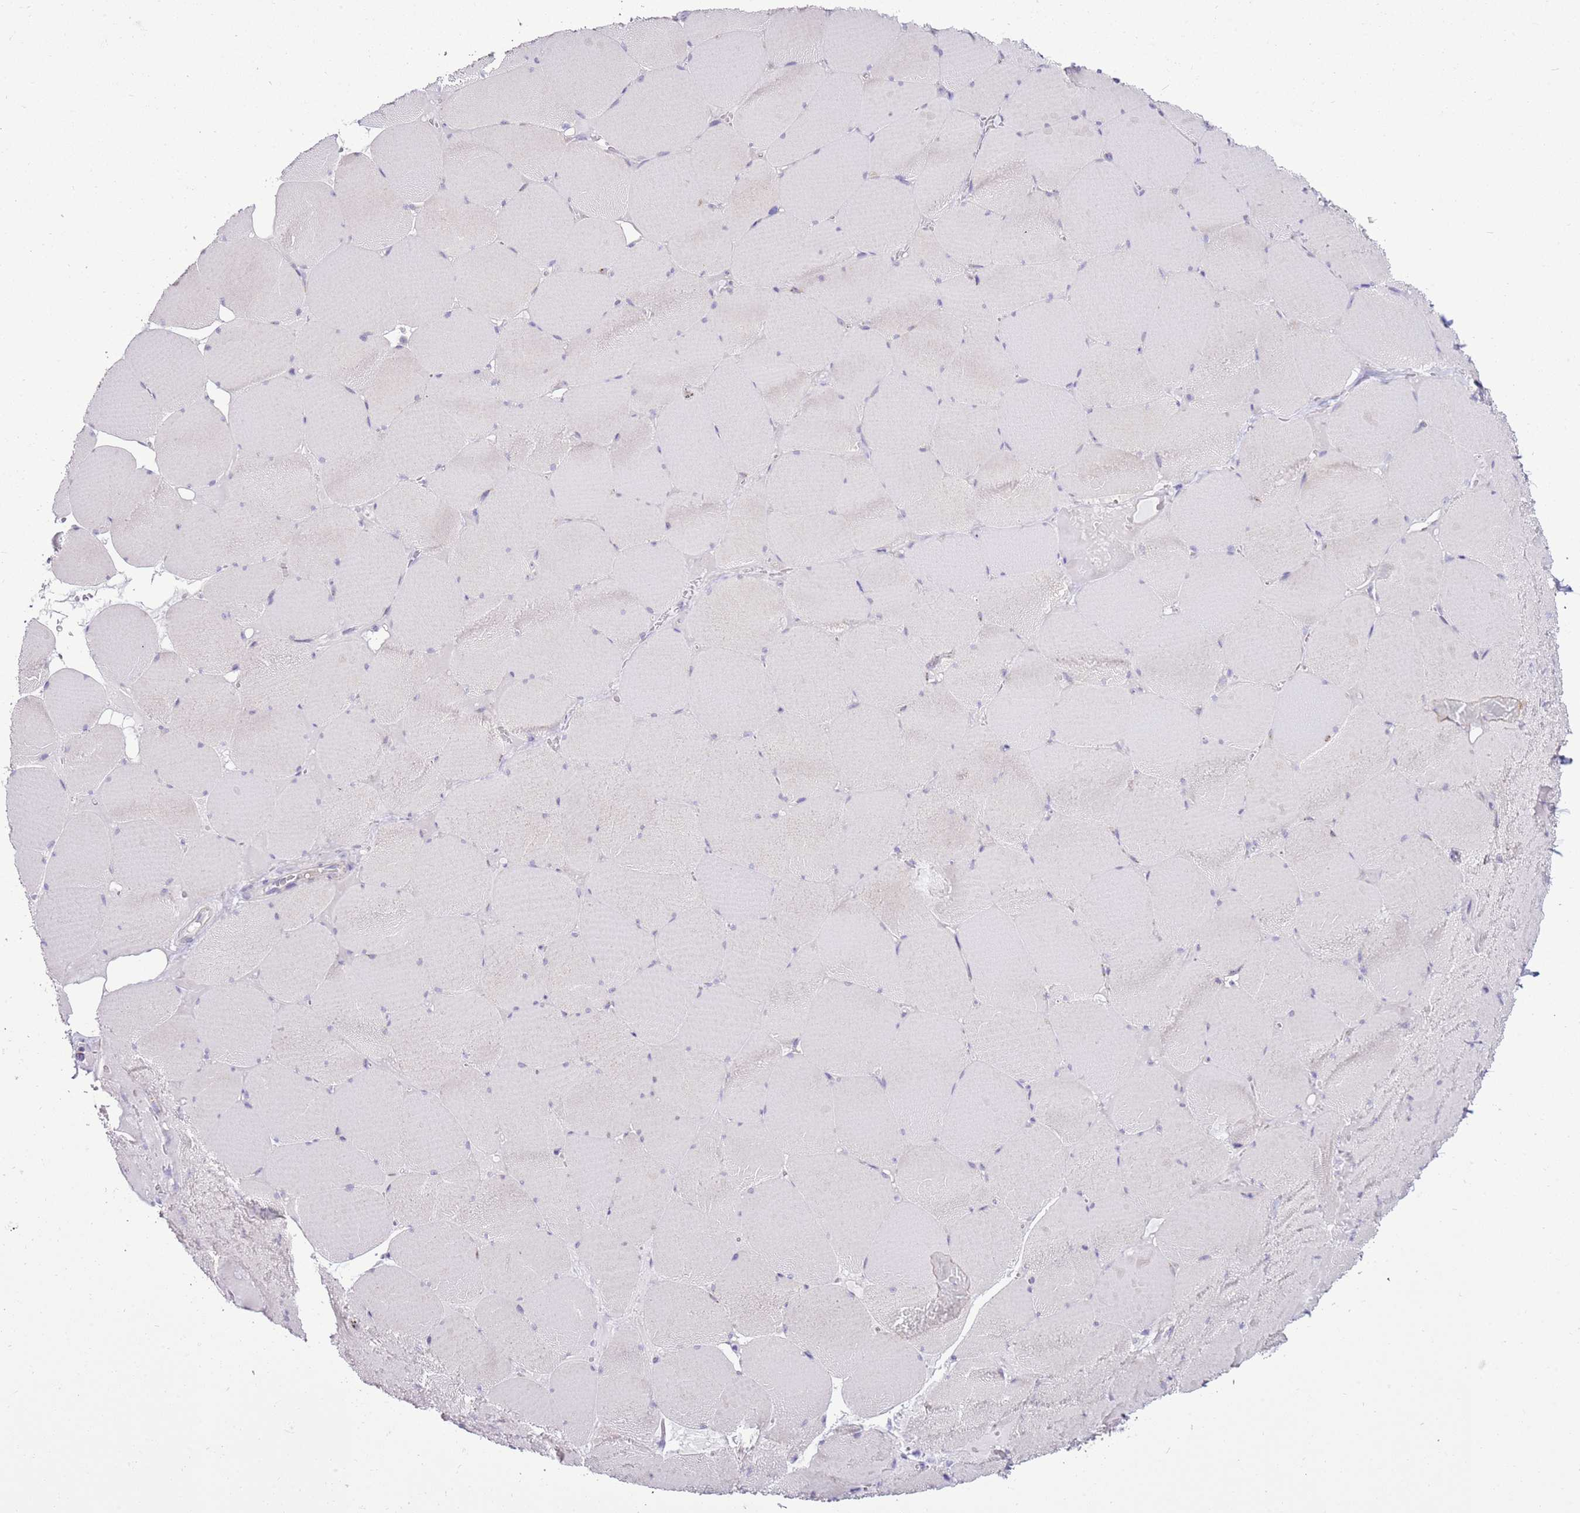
{"staining": {"intensity": "negative", "quantity": "none", "location": "none"}, "tissue": "skeletal muscle", "cell_type": "Myocytes", "image_type": "normal", "snomed": [{"axis": "morphology", "description": "Normal tissue, NOS"}, {"axis": "topography", "description": "Skeletal muscle"}, {"axis": "topography", "description": "Head-Neck"}], "caption": "IHC of normal skeletal muscle displays no positivity in myocytes.", "gene": "SLC38A5", "patient": {"sex": "male", "age": 66}}